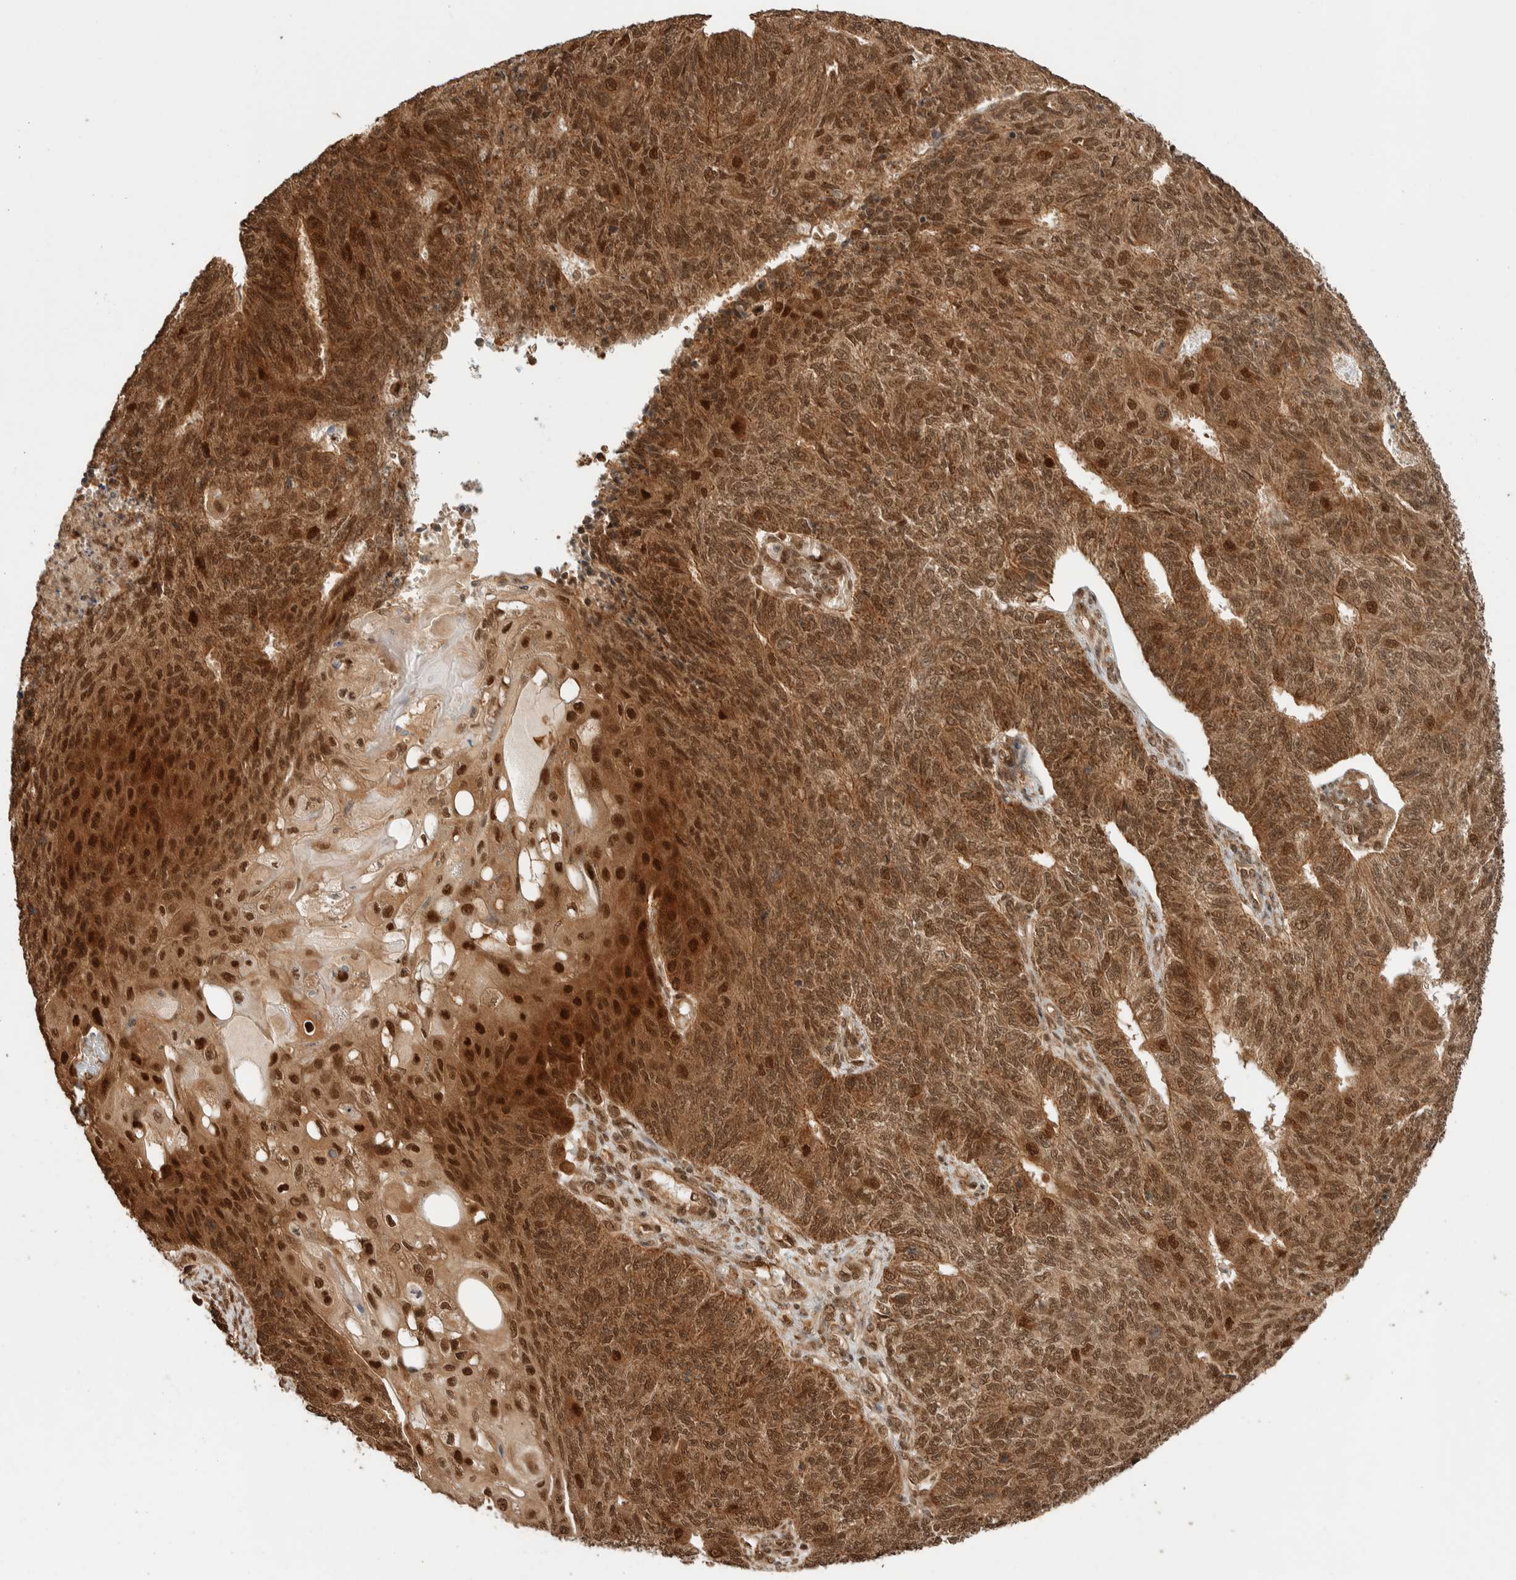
{"staining": {"intensity": "strong", "quantity": ">75%", "location": "cytoplasmic/membranous,nuclear"}, "tissue": "endometrial cancer", "cell_type": "Tumor cells", "image_type": "cancer", "snomed": [{"axis": "morphology", "description": "Adenocarcinoma, NOS"}, {"axis": "topography", "description": "Endometrium"}], "caption": "An image of endometrial cancer (adenocarcinoma) stained for a protein demonstrates strong cytoplasmic/membranous and nuclear brown staining in tumor cells.", "gene": "ZBTB2", "patient": {"sex": "female", "age": 32}}